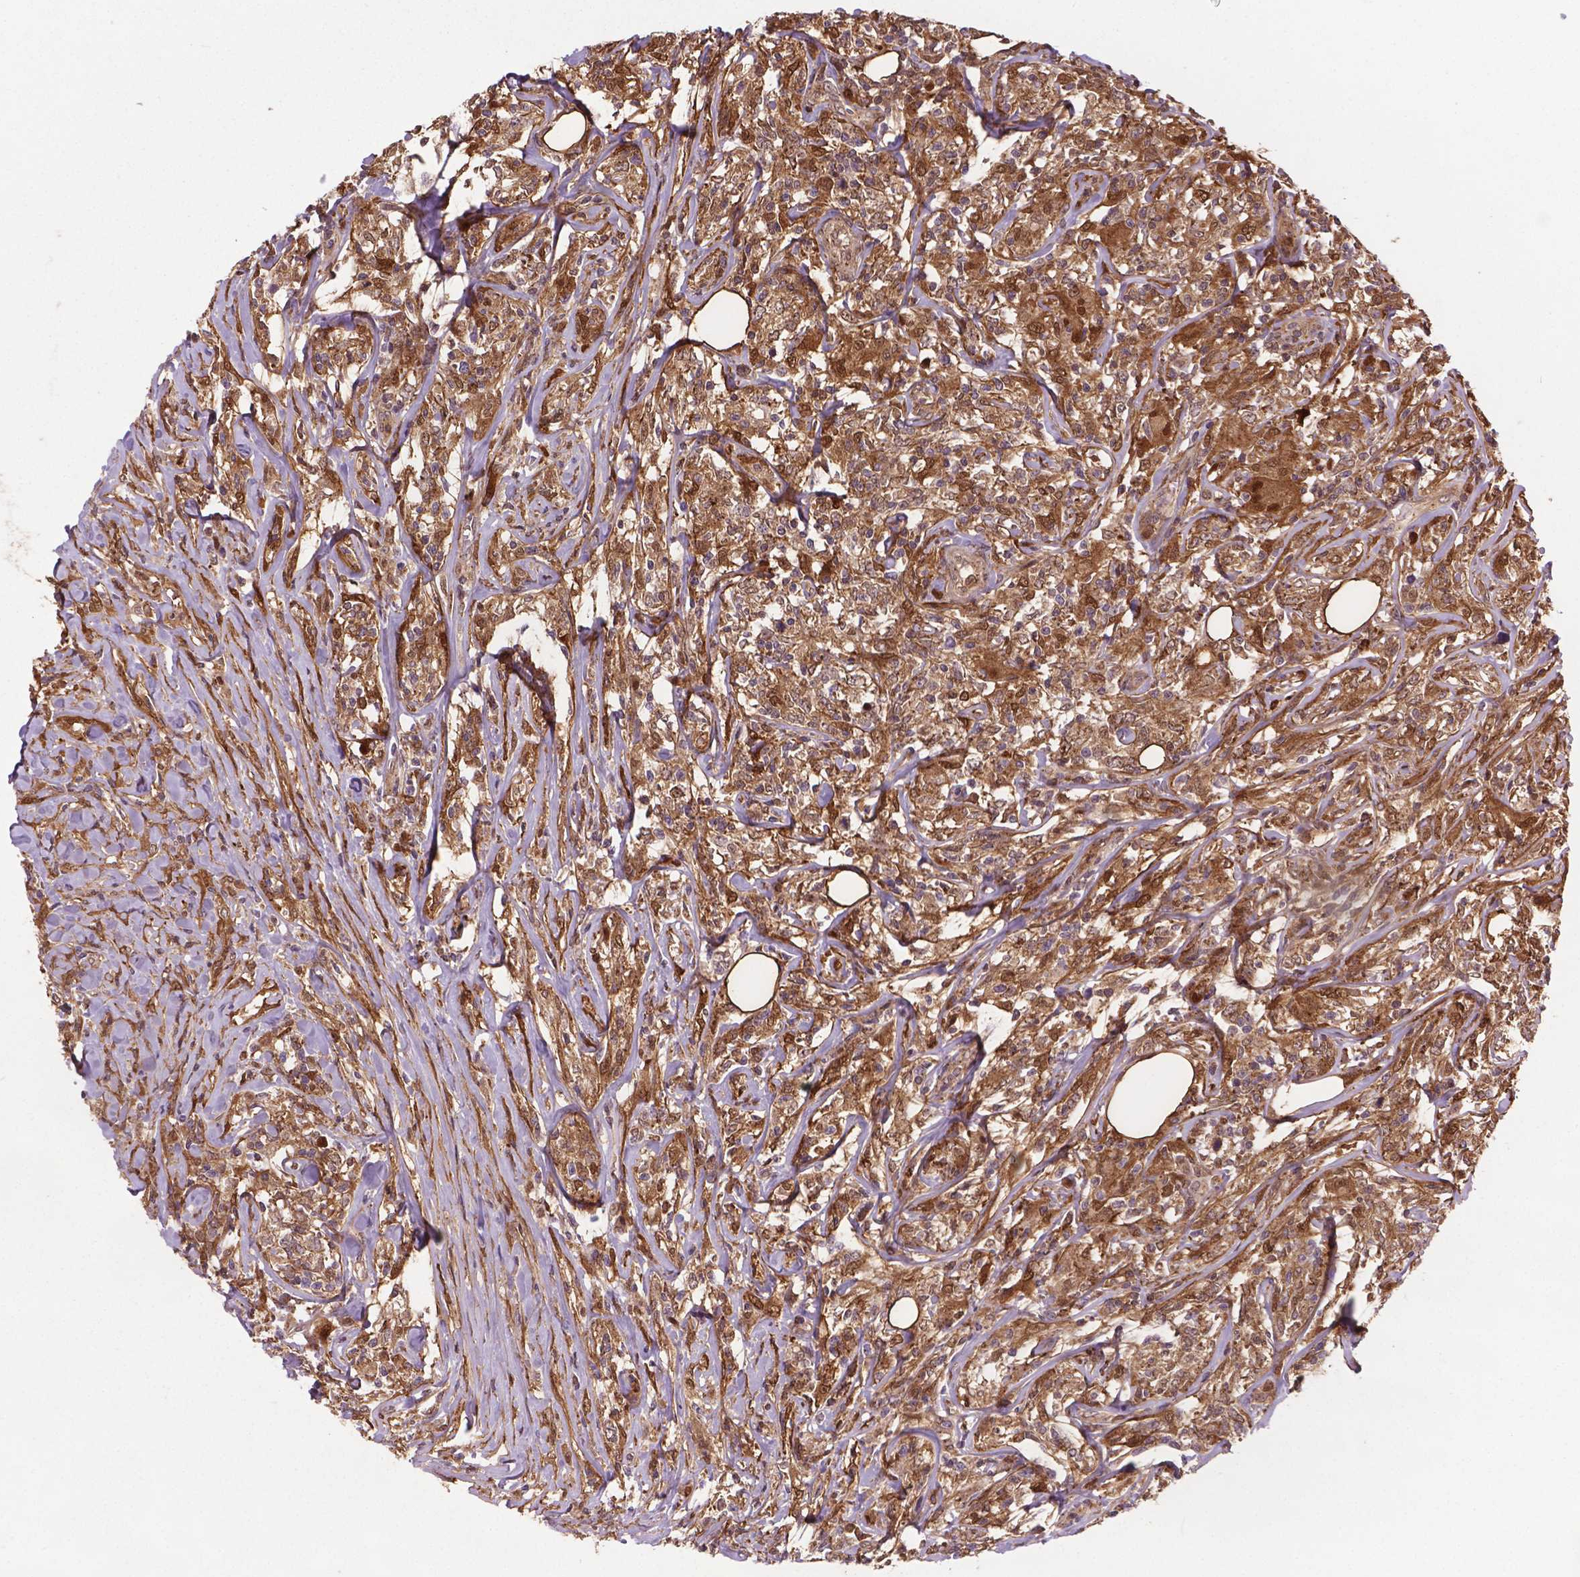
{"staining": {"intensity": "moderate", "quantity": ">75%", "location": "cytoplasmic/membranous,nuclear"}, "tissue": "lymphoma", "cell_type": "Tumor cells", "image_type": "cancer", "snomed": [{"axis": "morphology", "description": "Malignant lymphoma, non-Hodgkin's type, High grade"}, {"axis": "topography", "description": "Lymph node"}], "caption": "Immunohistochemical staining of high-grade malignant lymphoma, non-Hodgkin's type demonstrates moderate cytoplasmic/membranous and nuclear protein expression in approximately >75% of tumor cells.", "gene": "PLIN3", "patient": {"sex": "female", "age": 84}}